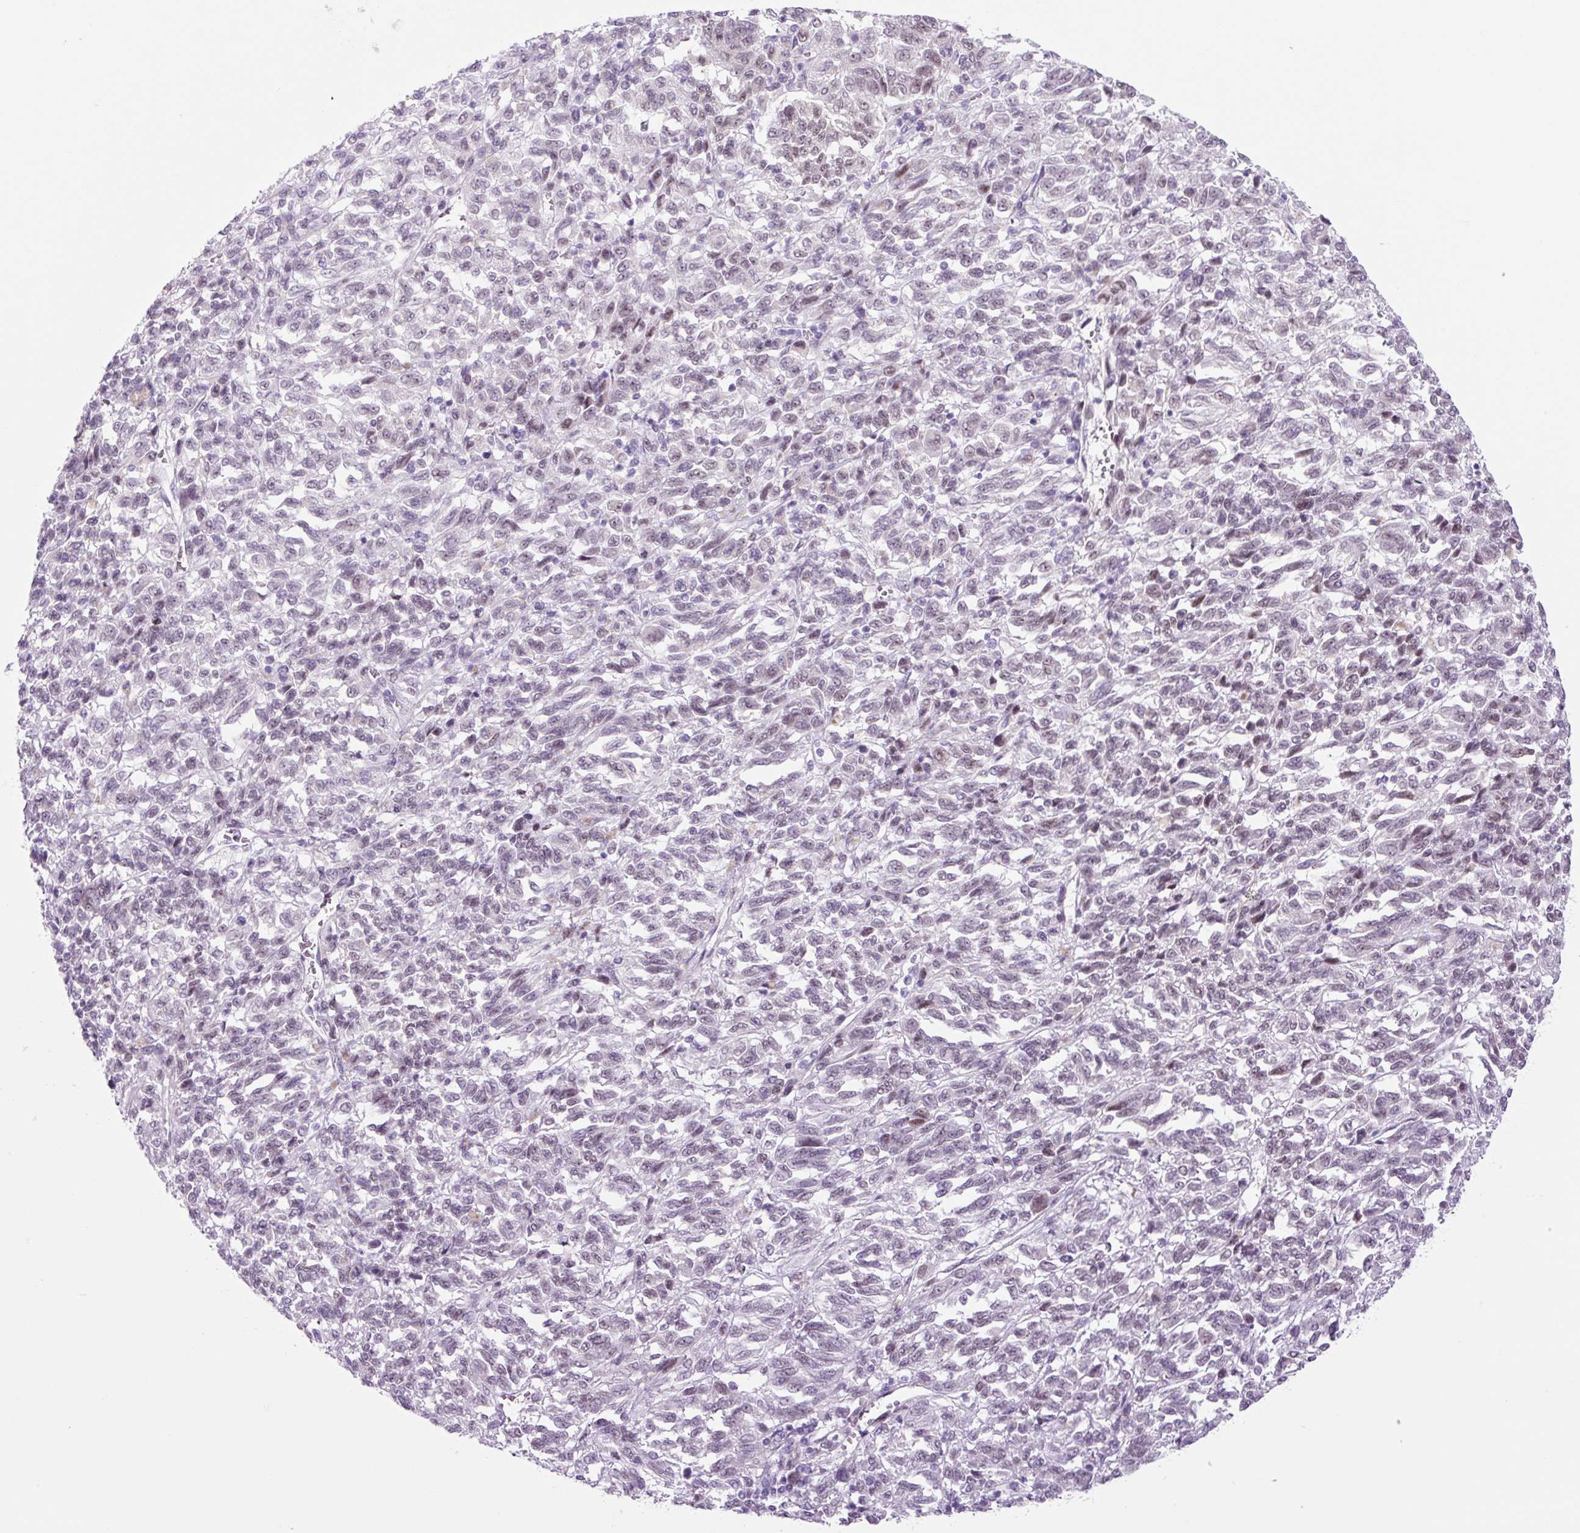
{"staining": {"intensity": "weak", "quantity": "<25%", "location": "nuclear"}, "tissue": "melanoma", "cell_type": "Tumor cells", "image_type": "cancer", "snomed": [{"axis": "morphology", "description": "Malignant melanoma, Metastatic site"}, {"axis": "topography", "description": "Lung"}], "caption": "IHC micrograph of melanoma stained for a protein (brown), which demonstrates no positivity in tumor cells.", "gene": "RRS1", "patient": {"sex": "male", "age": 64}}